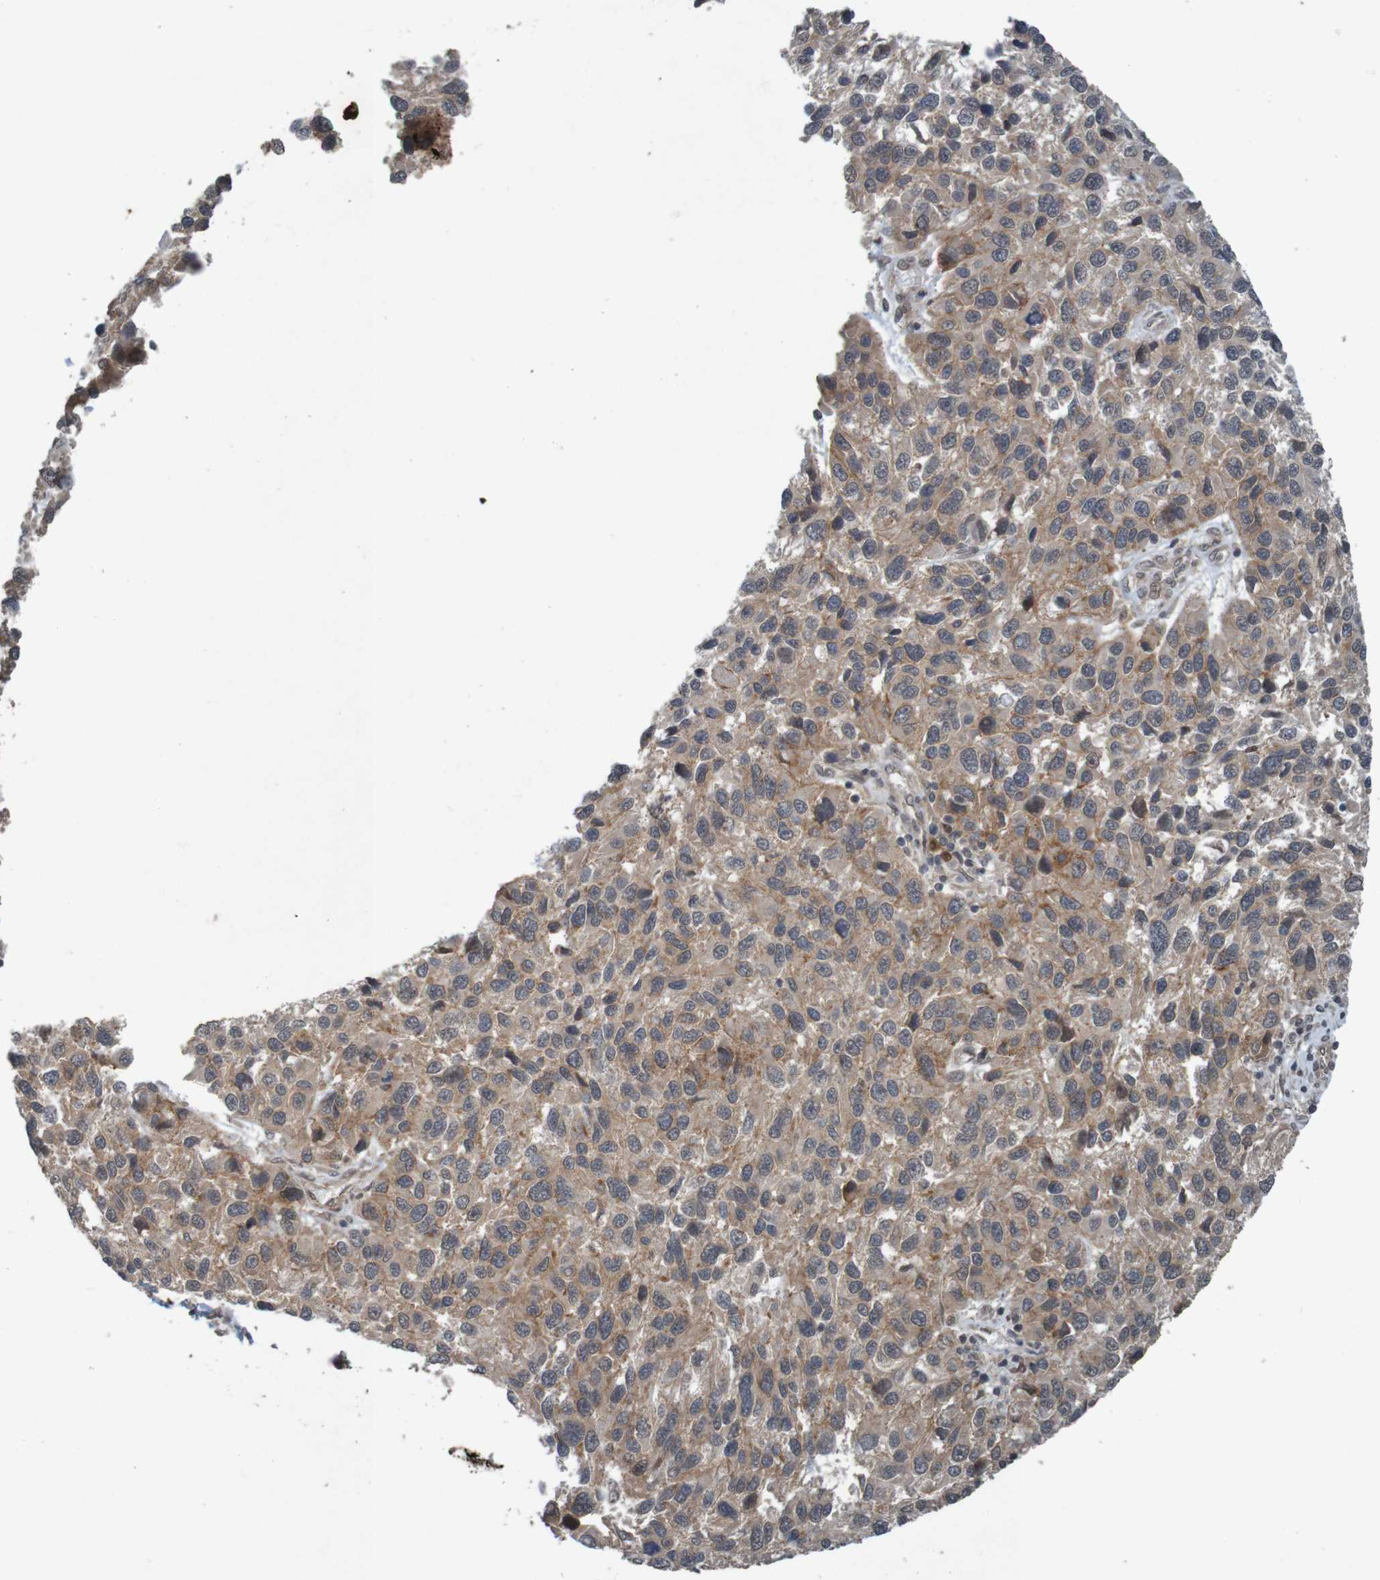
{"staining": {"intensity": "weak", "quantity": ">75%", "location": "cytoplasmic/membranous"}, "tissue": "melanoma", "cell_type": "Tumor cells", "image_type": "cancer", "snomed": [{"axis": "morphology", "description": "Malignant melanoma, NOS"}, {"axis": "topography", "description": "Skin"}], "caption": "This is an image of immunohistochemistry staining of melanoma, which shows weak expression in the cytoplasmic/membranous of tumor cells.", "gene": "ARHGEF11", "patient": {"sex": "male", "age": 53}}